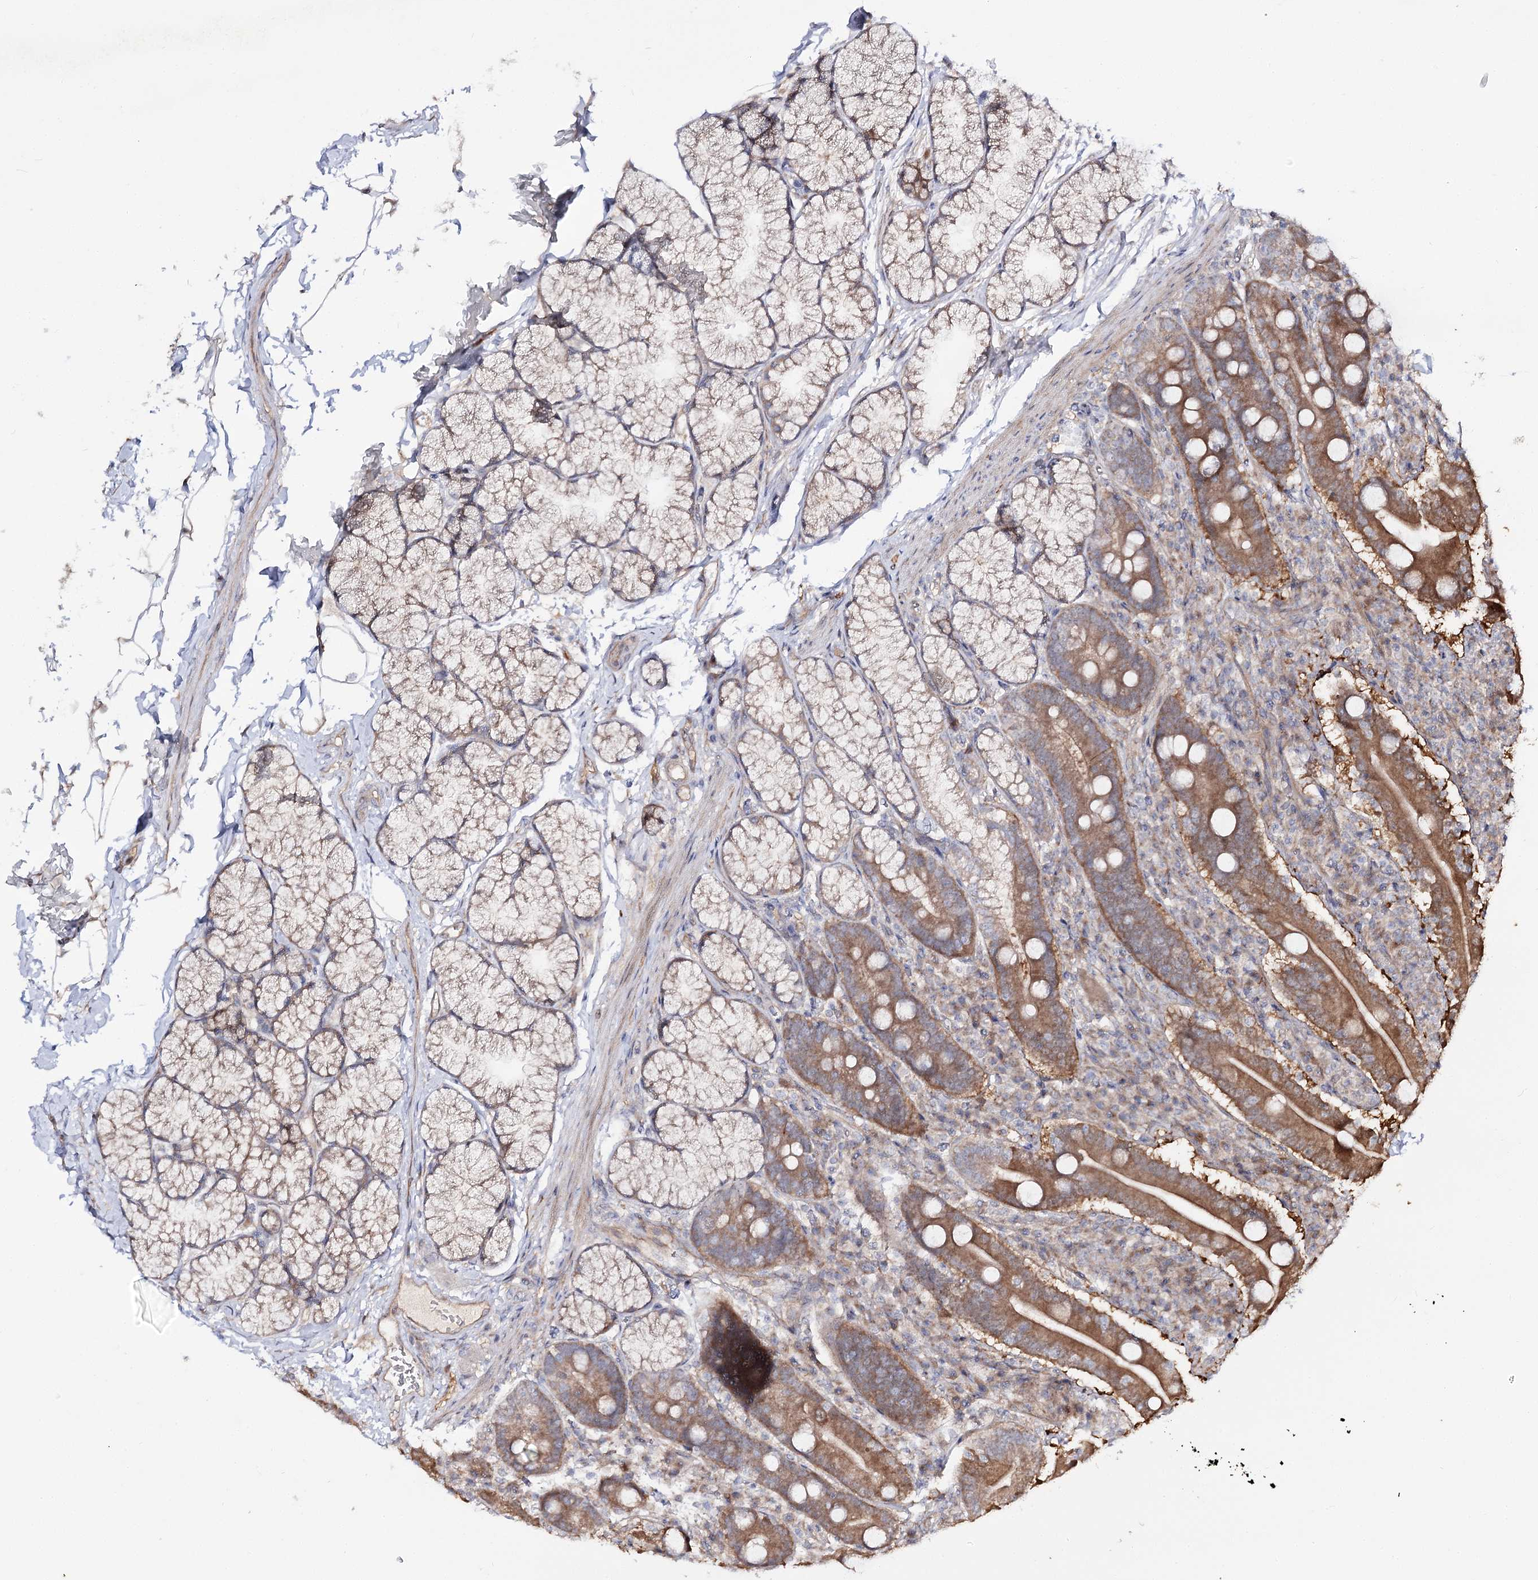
{"staining": {"intensity": "moderate", "quantity": ">75%", "location": "cytoplasmic/membranous"}, "tissue": "duodenum", "cell_type": "Glandular cells", "image_type": "normal", "snomed": [{"axis": "morphology", "description": "Normal tissue, NOS"}, {"axis": "topography", "description": "Duodenum"}], "caption": "Immunohistochemical staining of normal human duodenum exhibits >75% levels of moderate cytoplasmic/membranous protein expression in about >75% of glandular cells. The protein of interest is shown in brown color, while the nuclei are stained blue.", "gene": "C11orf80", "patient": {"sex": "male", "age": 35}}